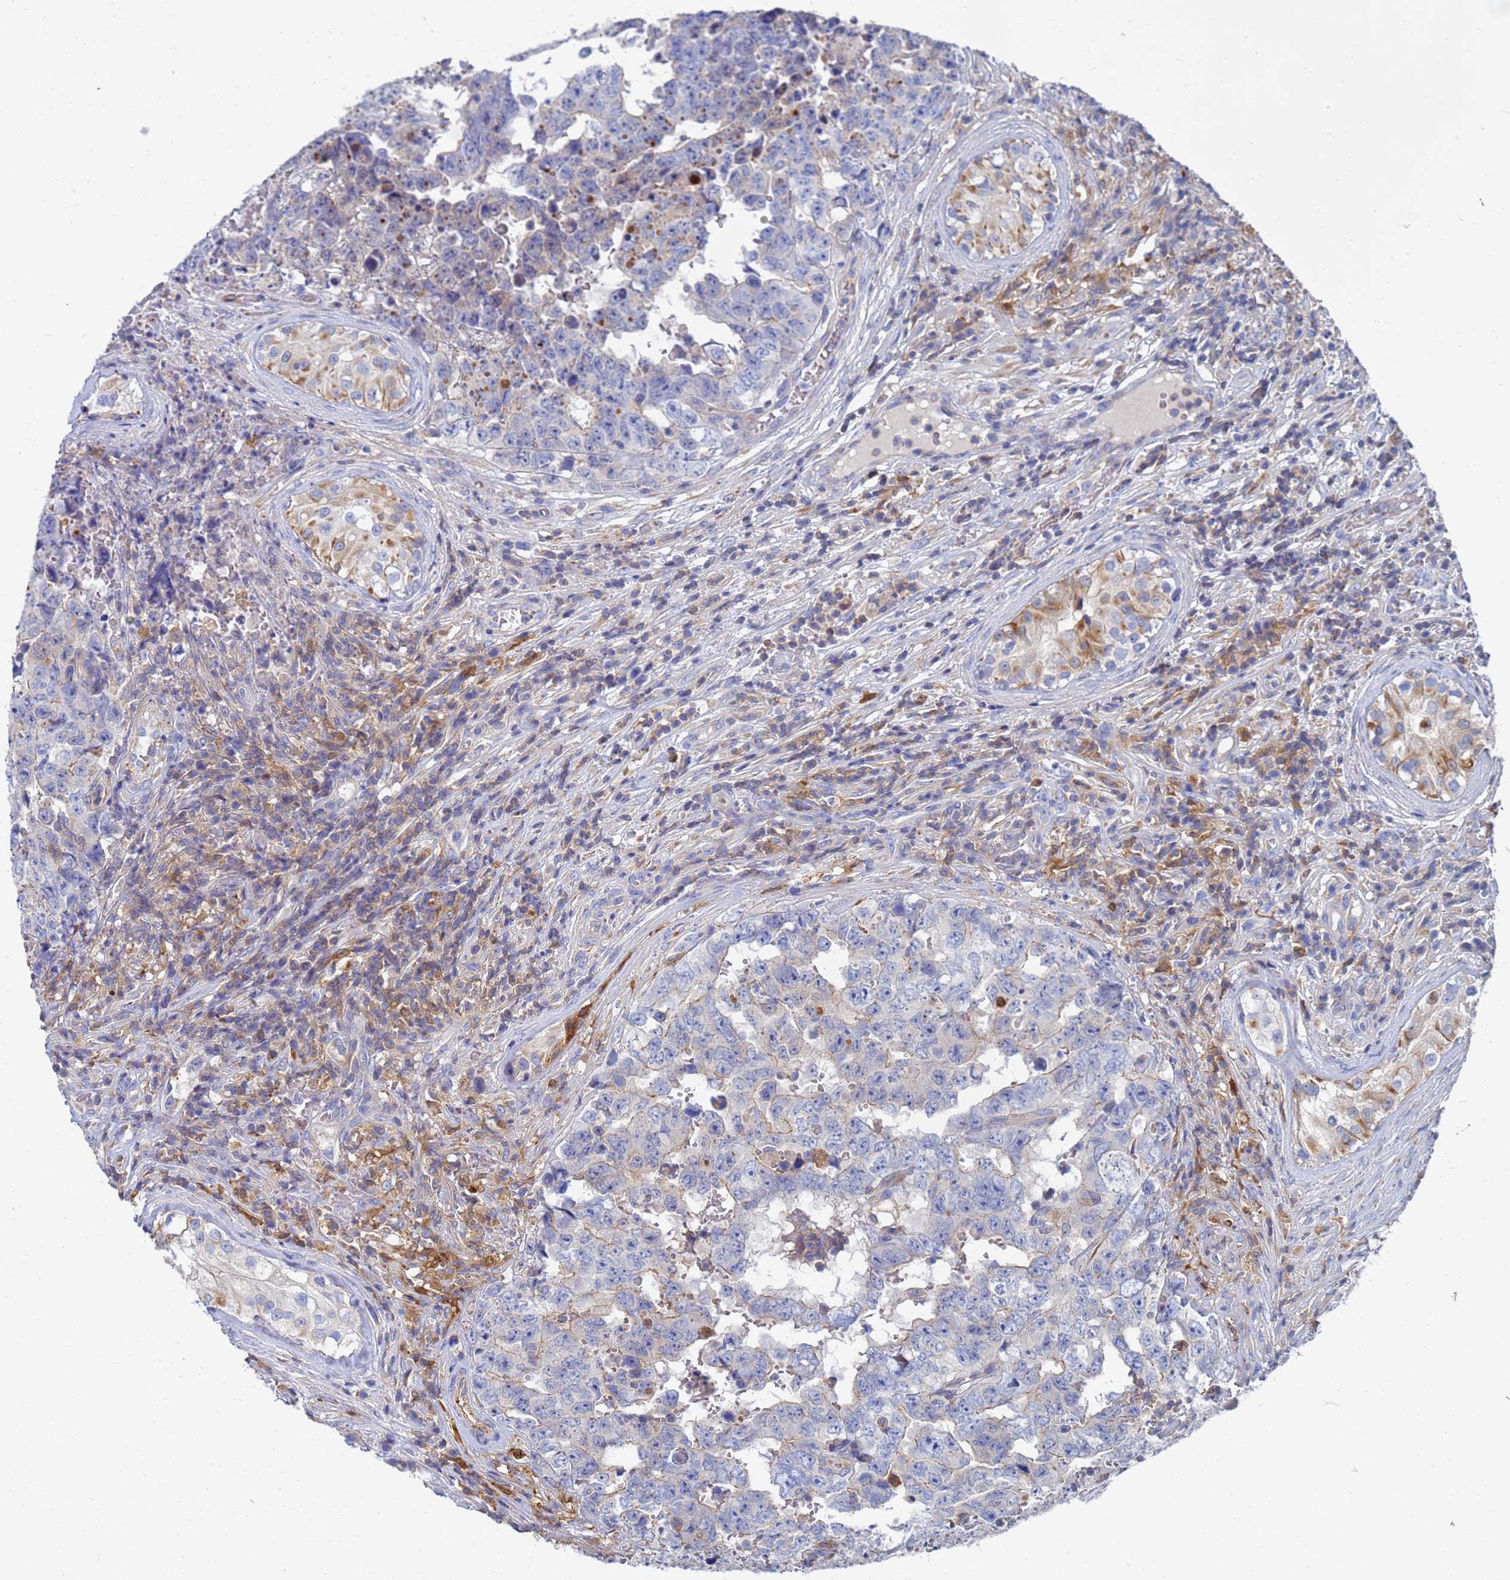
{"staining": {"intensity": "weak", "quantity": "<25%", "location": "cytoplasmic/membranous"}, "tissue": "testis cancer", "cell_type": "Tumor cells", "image_type": "cancer", "snomed": [{"axis": "morphology", "description": "Normal tissue, NOS"}, {"axis": "morphology", "description": "Carcinoma, Embryonal, NOS"}, {"axis": "topography", "description": "Testis"}, {"axis": "topography", "description": "Epididymis"}], "caption": "This image is of embryonal carcinoma (testis) stained with immunohistochemistry to label a protein in brown with the nuclei are counter-stained blue. There is no staining in tumor cells. (DAB IHC visualized using brightfield microscopy, high magnification).", "gene": "GCHFR", "patient": {"sex": "male", "age": 25}}